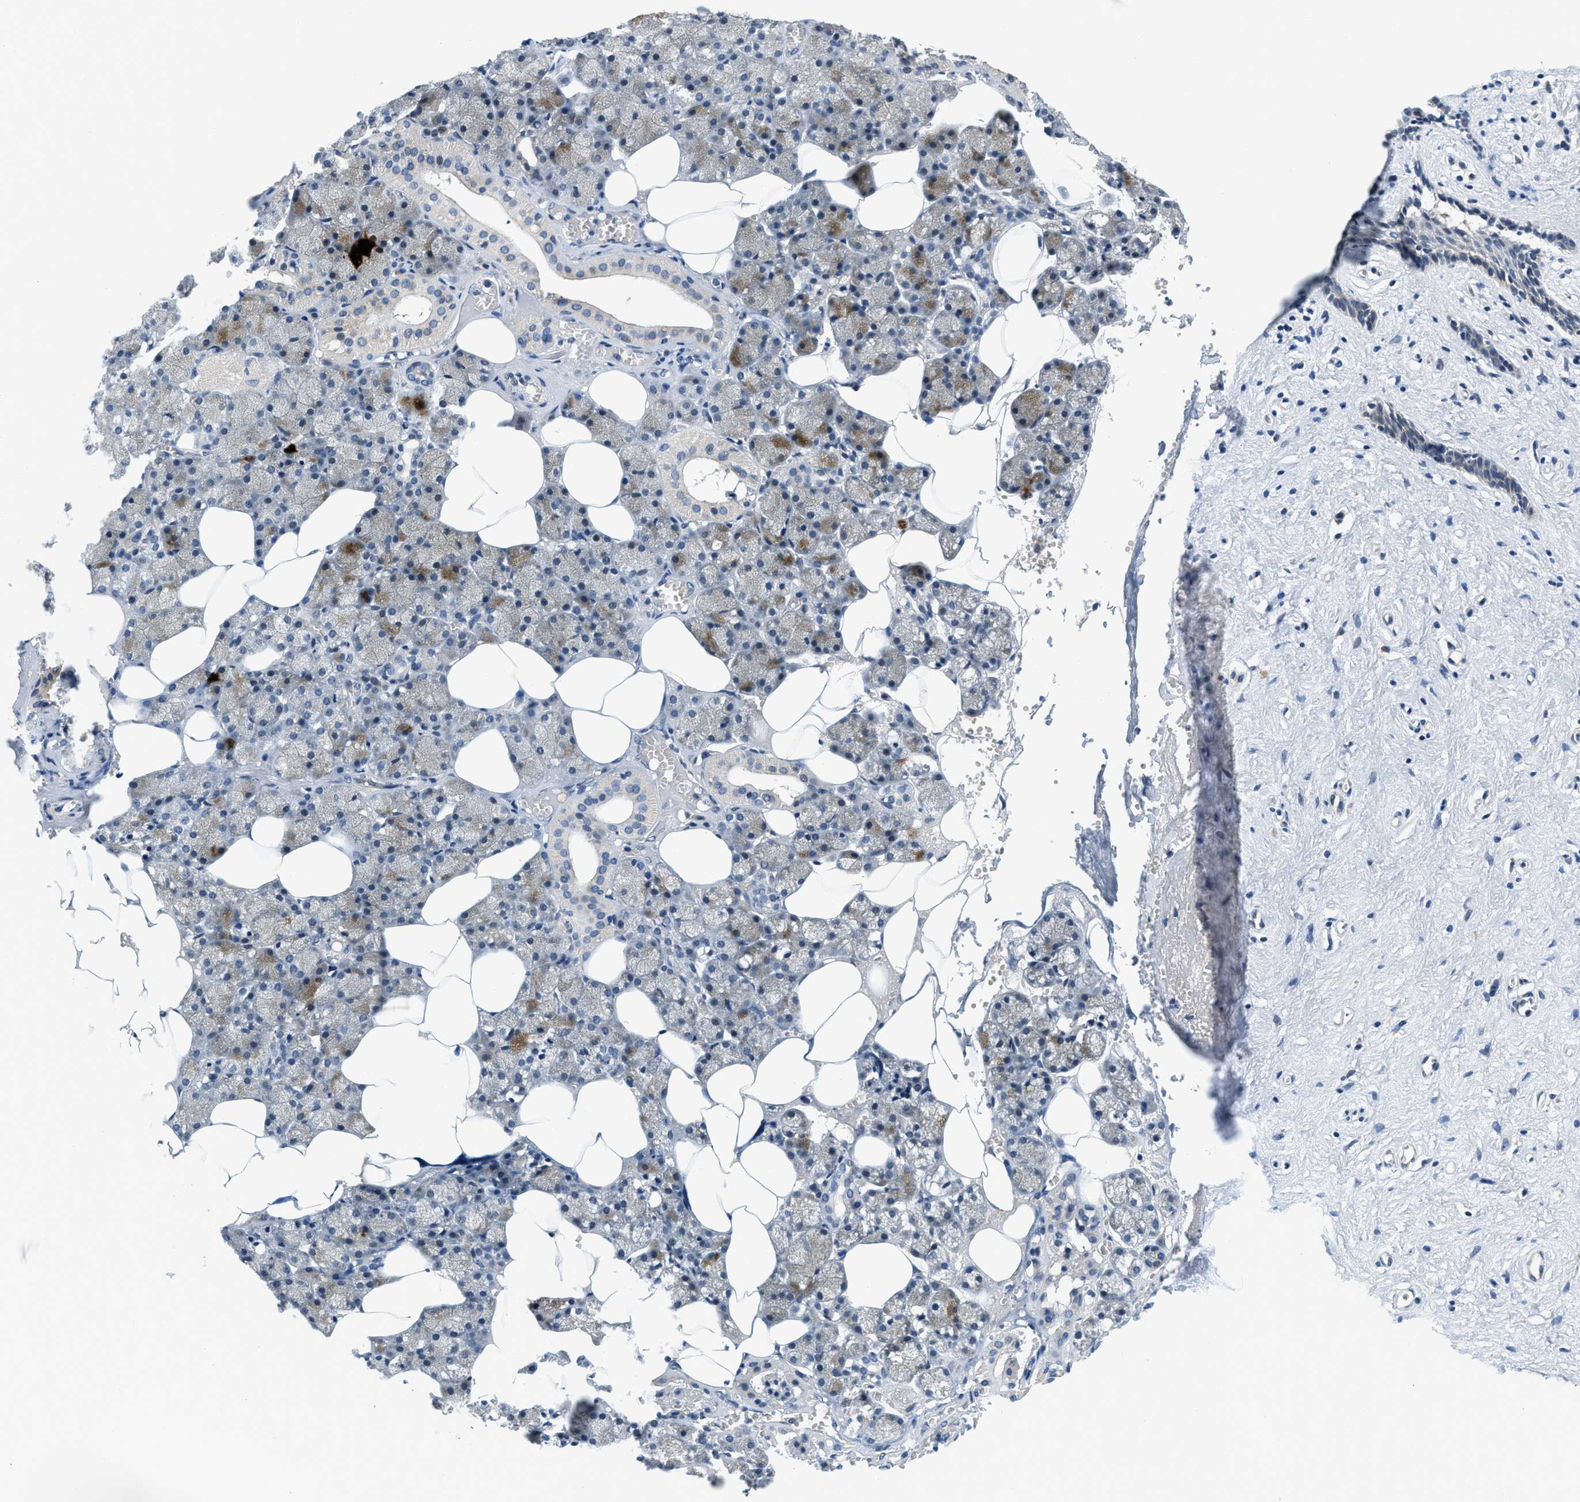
{"staining": {"intensity": "moderate", "quantity": "<25%", "location": "cytoplasmic/membranous"}, "tissue": "salivary gland", "cell_type": "Glandular cells", "image_type": "normal", "snomed": [{"axis": "morphology", "description": "Normal tissue, NOS"}, {"axis": "topography", "description": "Salivary gland"}], "caption": "Immunohistochemical staining of benign salivary gland displays moderate cytoplasmic/membranous protein expression in about <25% of glandular cells.", "gene": "YAE1", "patient": {"sex": "male", "age": 62}}